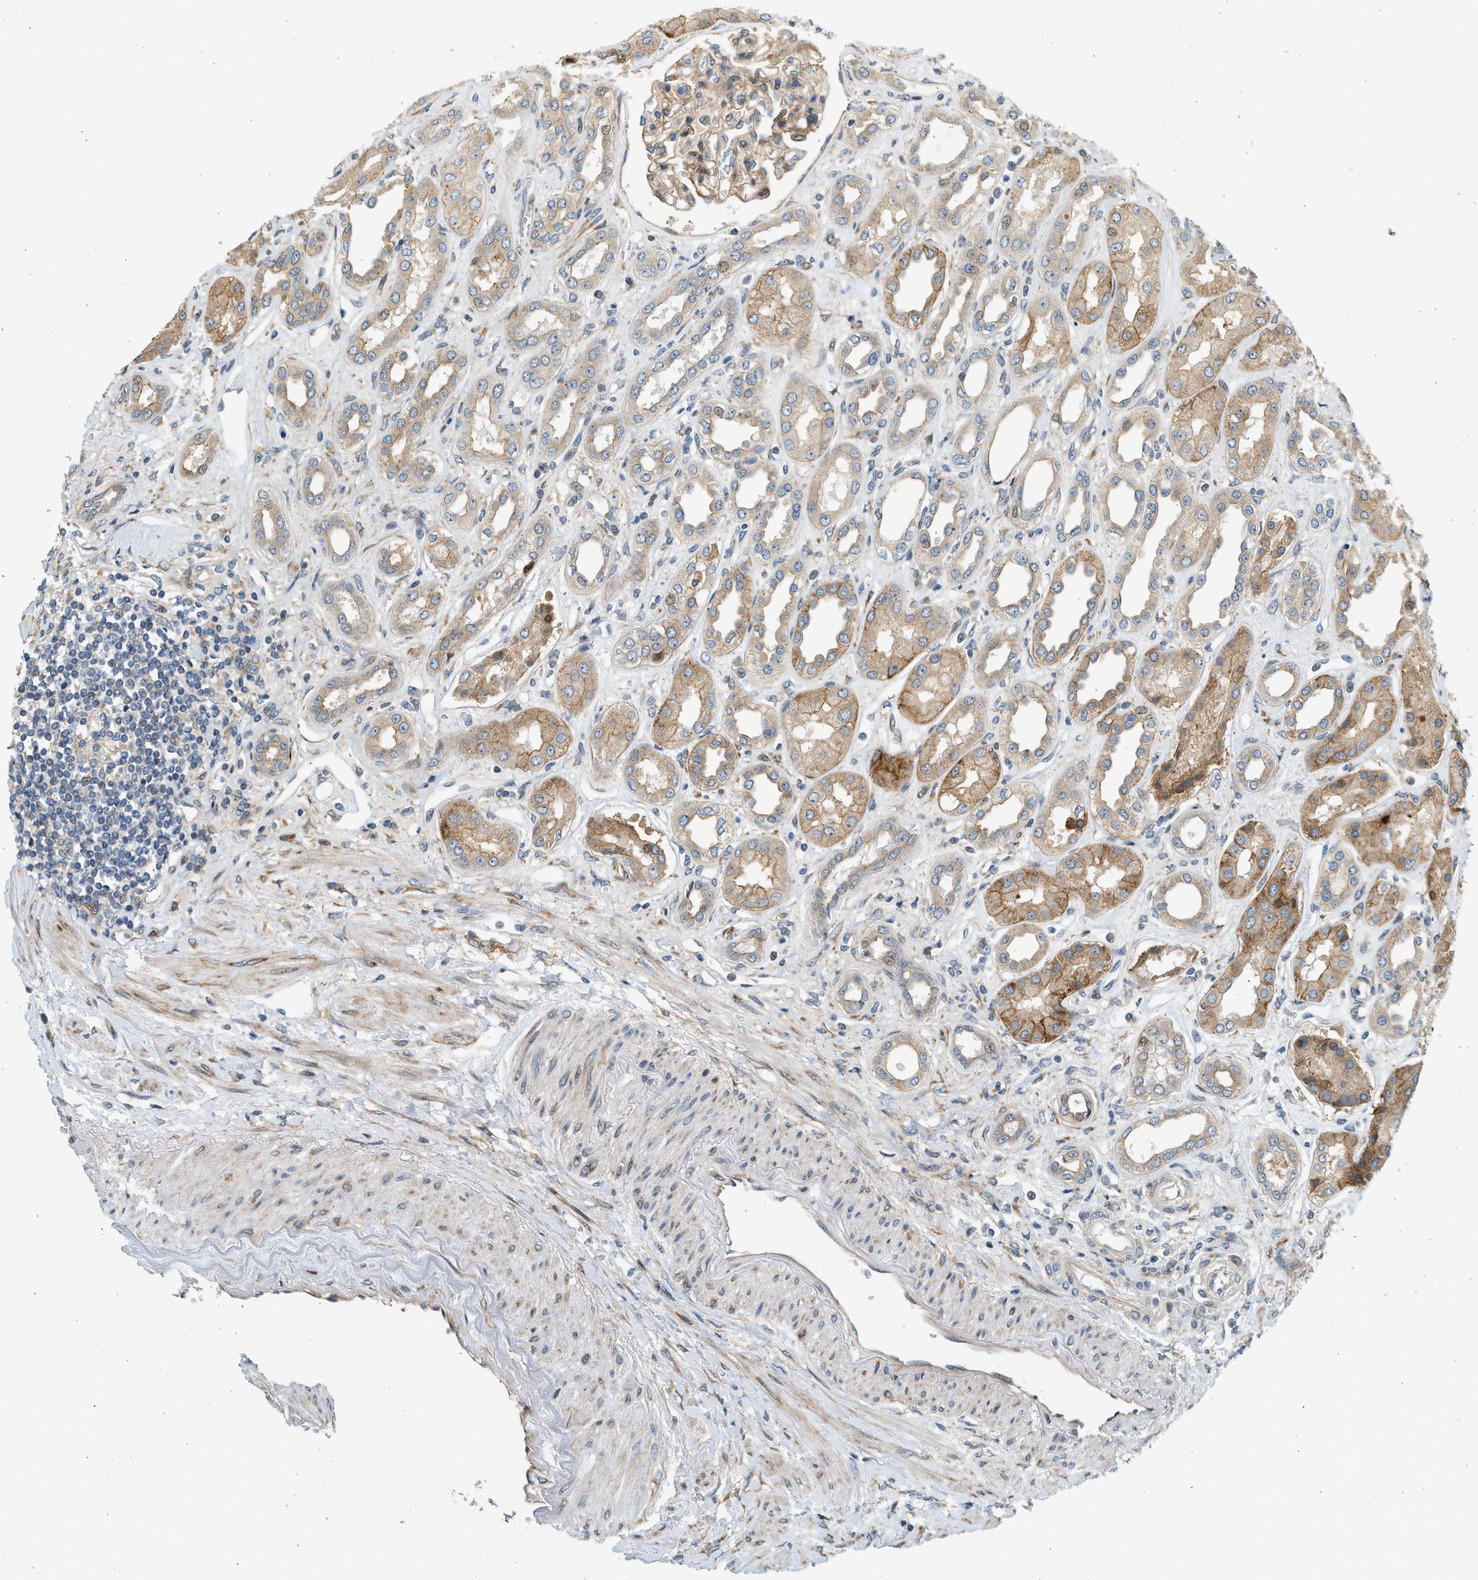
{"staining": {"intensity": "moderate", "quantity": ">75%", "location": "cytoplasmic/membranous"}, "tissue": "kidney", "cell_type": "Cells in glomeruli", "image_type": "normal", "snomed": [{"axis": "morphology", "description": "Normal tissue, NOS"}, {"axis": "topography", "description": "Kidney"}], "caption": "Brown immunohistochemical staining in normal human kidney demonstrates moderate cytoplasmic/membranous positivity in about >75% of cells in glomeruli. (brown staining indicates protein expression, while blue staining denotes nuclei).", "gene": "NRSN2", "patient": {"sex": "male", "age": 59}}